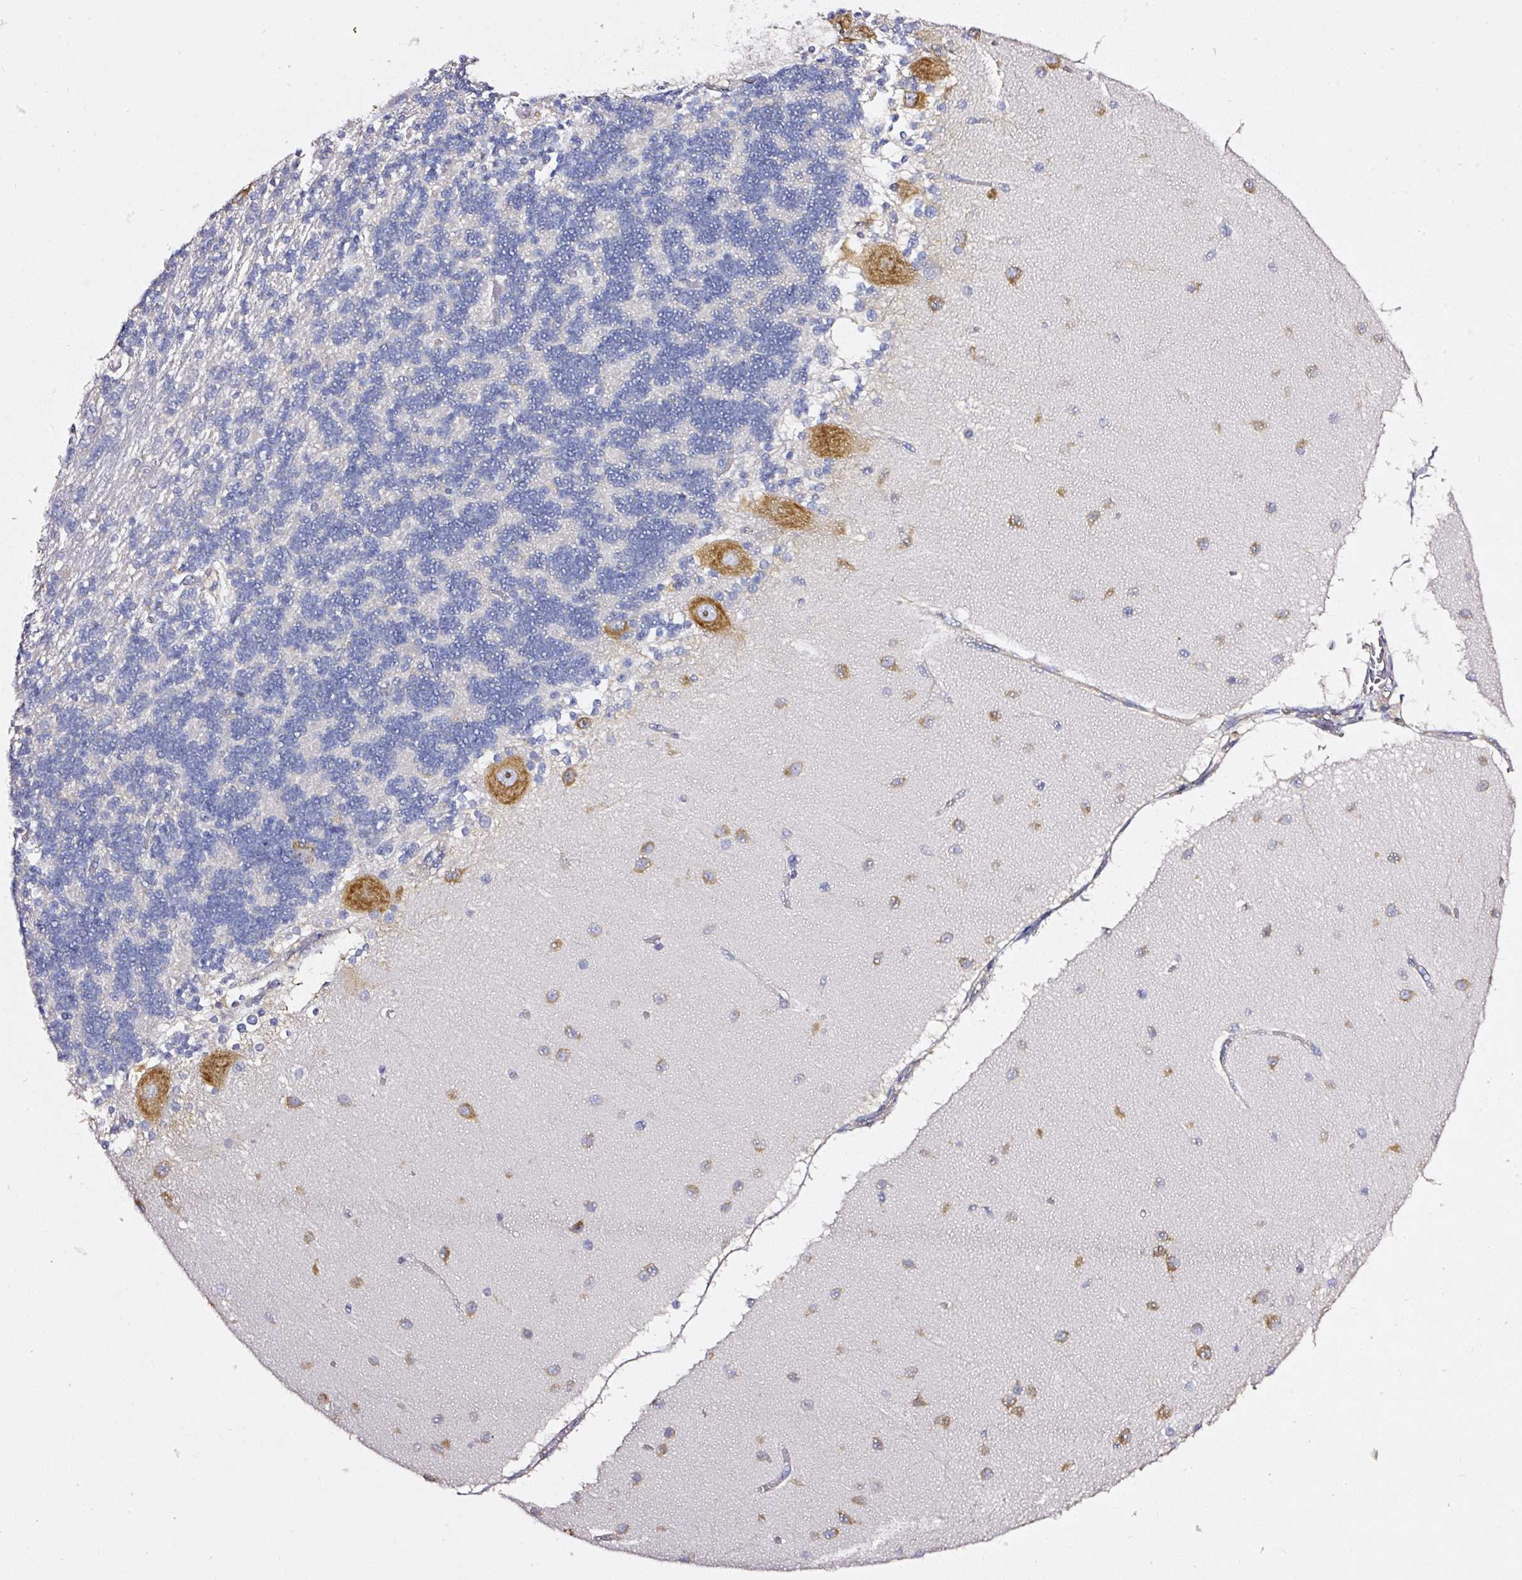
{"staining": {"intensity": "negative", "quantity": "none", "location": "none"}, "tissue": "cerebellum", "cell_type": "Cells in granular layer", "image_type": "normal", "snomed": [{"axis": "morphology", "description": "Normal tissue, NOS"}, {"axis": "topography", "description": "Cerebellum"}], "caption": "Immunohistochemistry histopathology image of normal cerebellum stained for a protein (brown), which demonstrates no staining in cells in granular layer.", "gene": "RPL10A", "patient": {"sex": "female", "age": 54}}